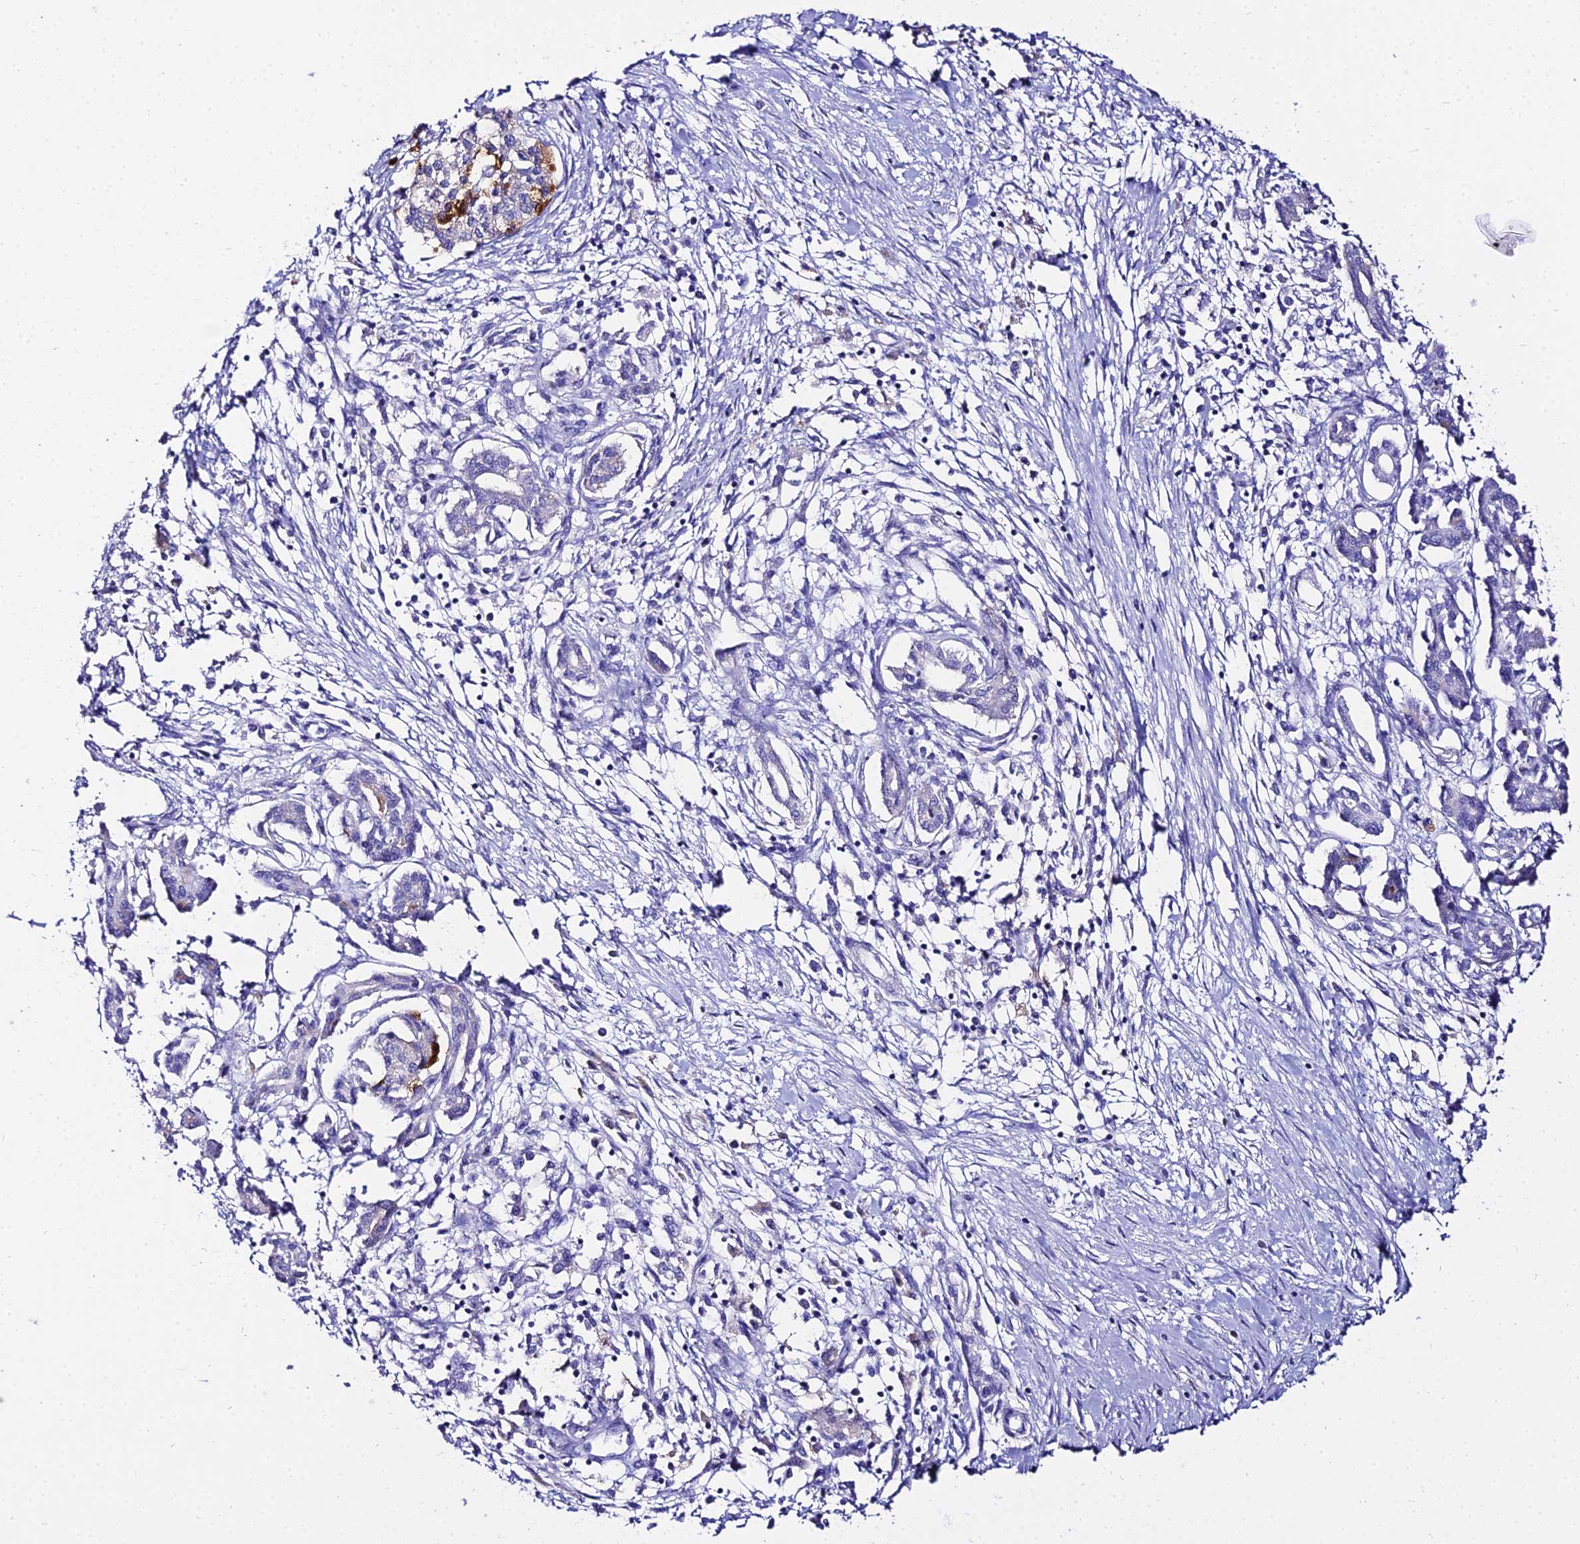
{"staining": {"intensity": "negative", "quantity": "none", "location": "none"}, "tissue": "pancreatic cancer", "cell_type": "Tumor cells", "image_type": "cancer", "snomed": [{"axis": "morphology", "description": "Adenocarcinoma, NOS"}, {"axis": "topography", "description": "Pancreas"}], "caption": "Immunohistochemical staining of human pancreatic cancer (adenocarcinoma) demonstrates no significant positivity in tumor cells.", "gene": "TUBA3D", "patient": {"sex": "female", "age": 50}}